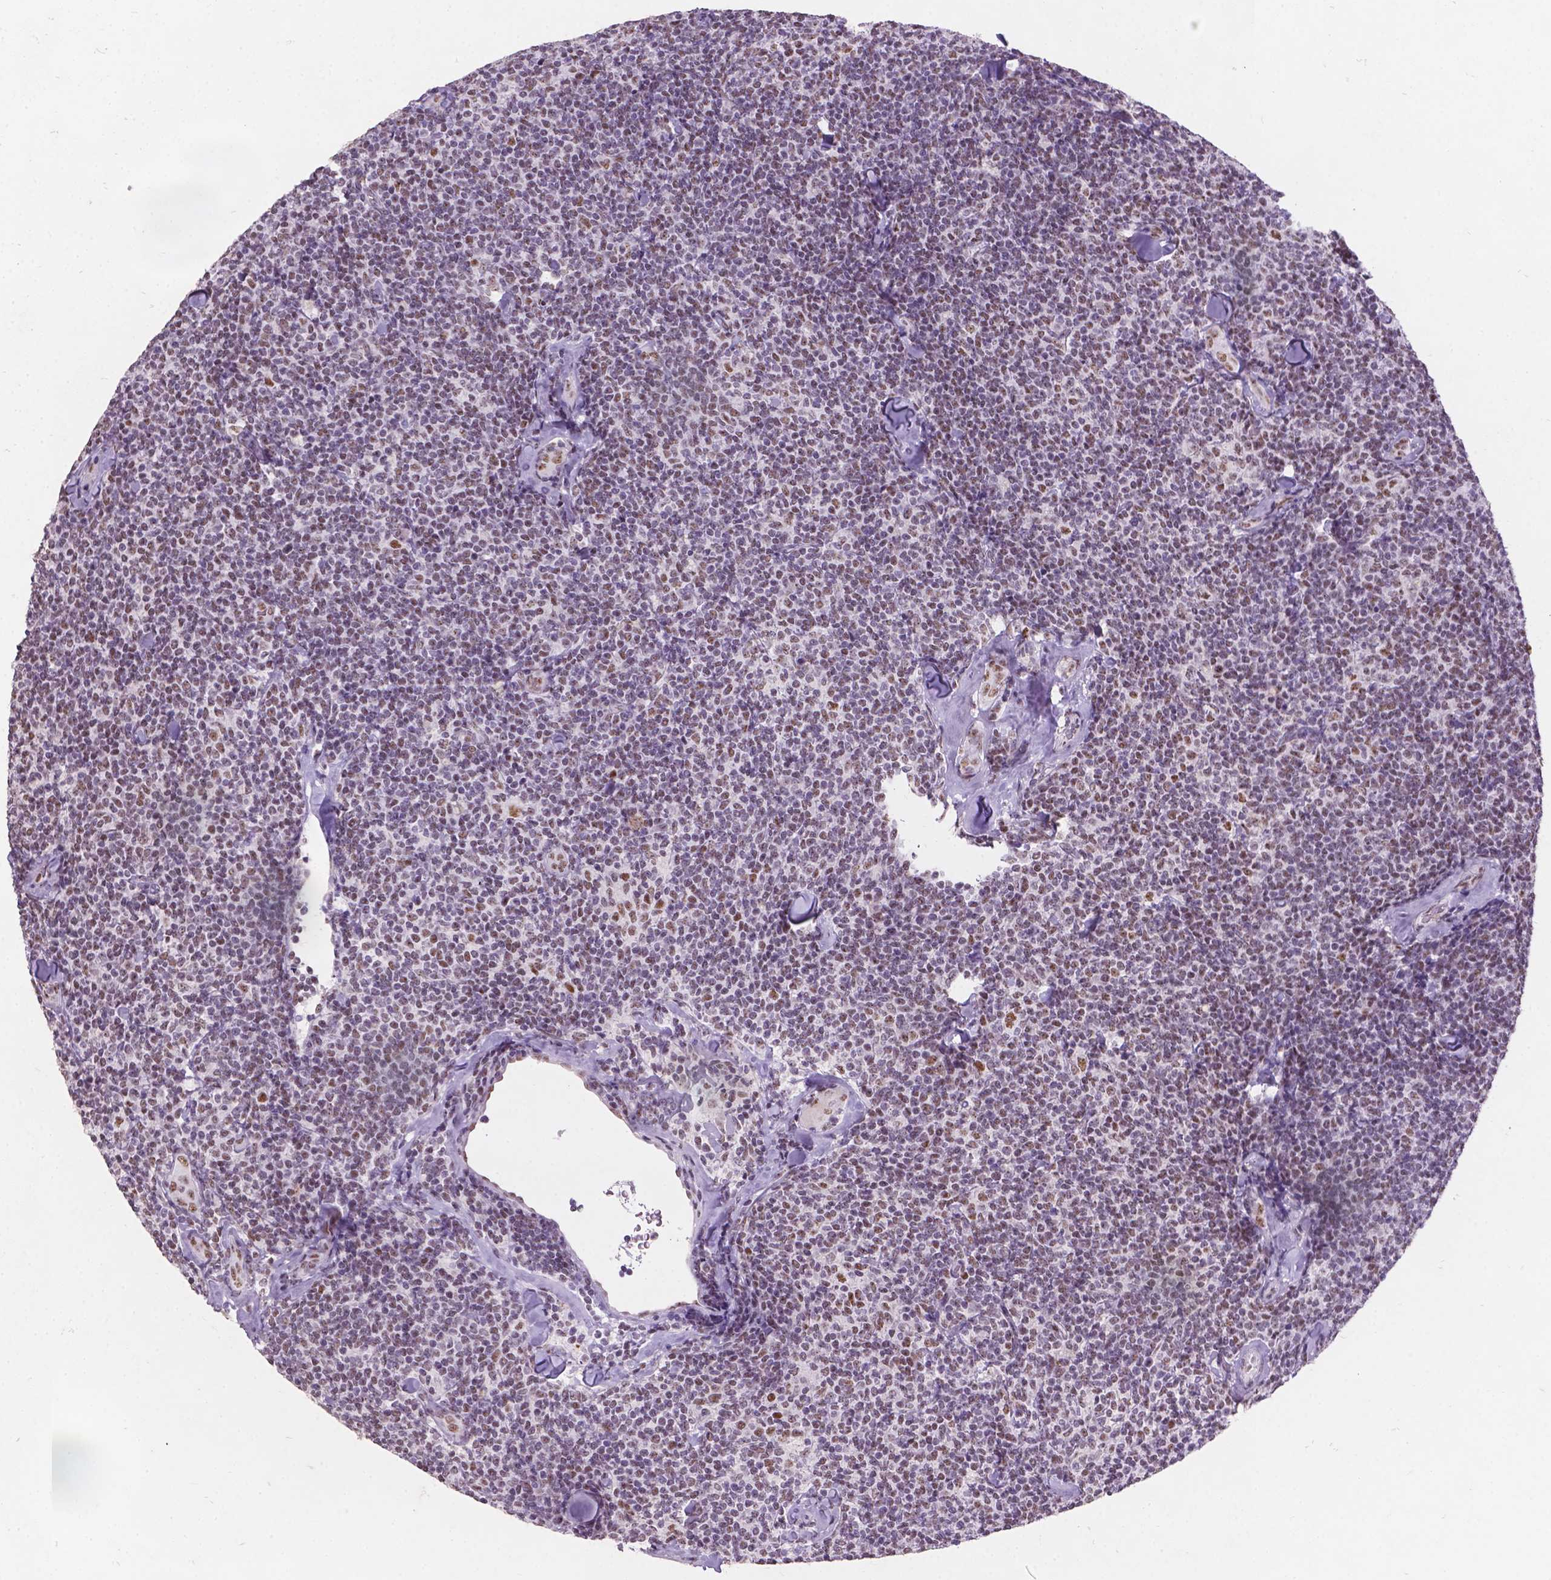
{"staining": {"intensity": "moderate", "quantity": "25%-75%", "location": "nuclear"}, "tissue": "lymphoma", "cell_type": "Tumor cells", "image_type": "cancer", "snomed": [{"axis": "morphology", "description": "Malignant lymphoma, non-Hodgkin's type, Low grade"}, {"axis": "topography", "description": "Lymph node"}], "caption": "Malignant lymphoma, non-Hodgkin's type (low-grade) was stained to show a protein in brown. There is medium levels of moderate nuclear positivity in about 25%-75% of tumor cells. (DAB (3,3'-diaminobenzidine) IHC, brown staining for protein, blue staining for nuclei).", "gene": "COIL", "patient": {"sex": "female", "age": 56}}